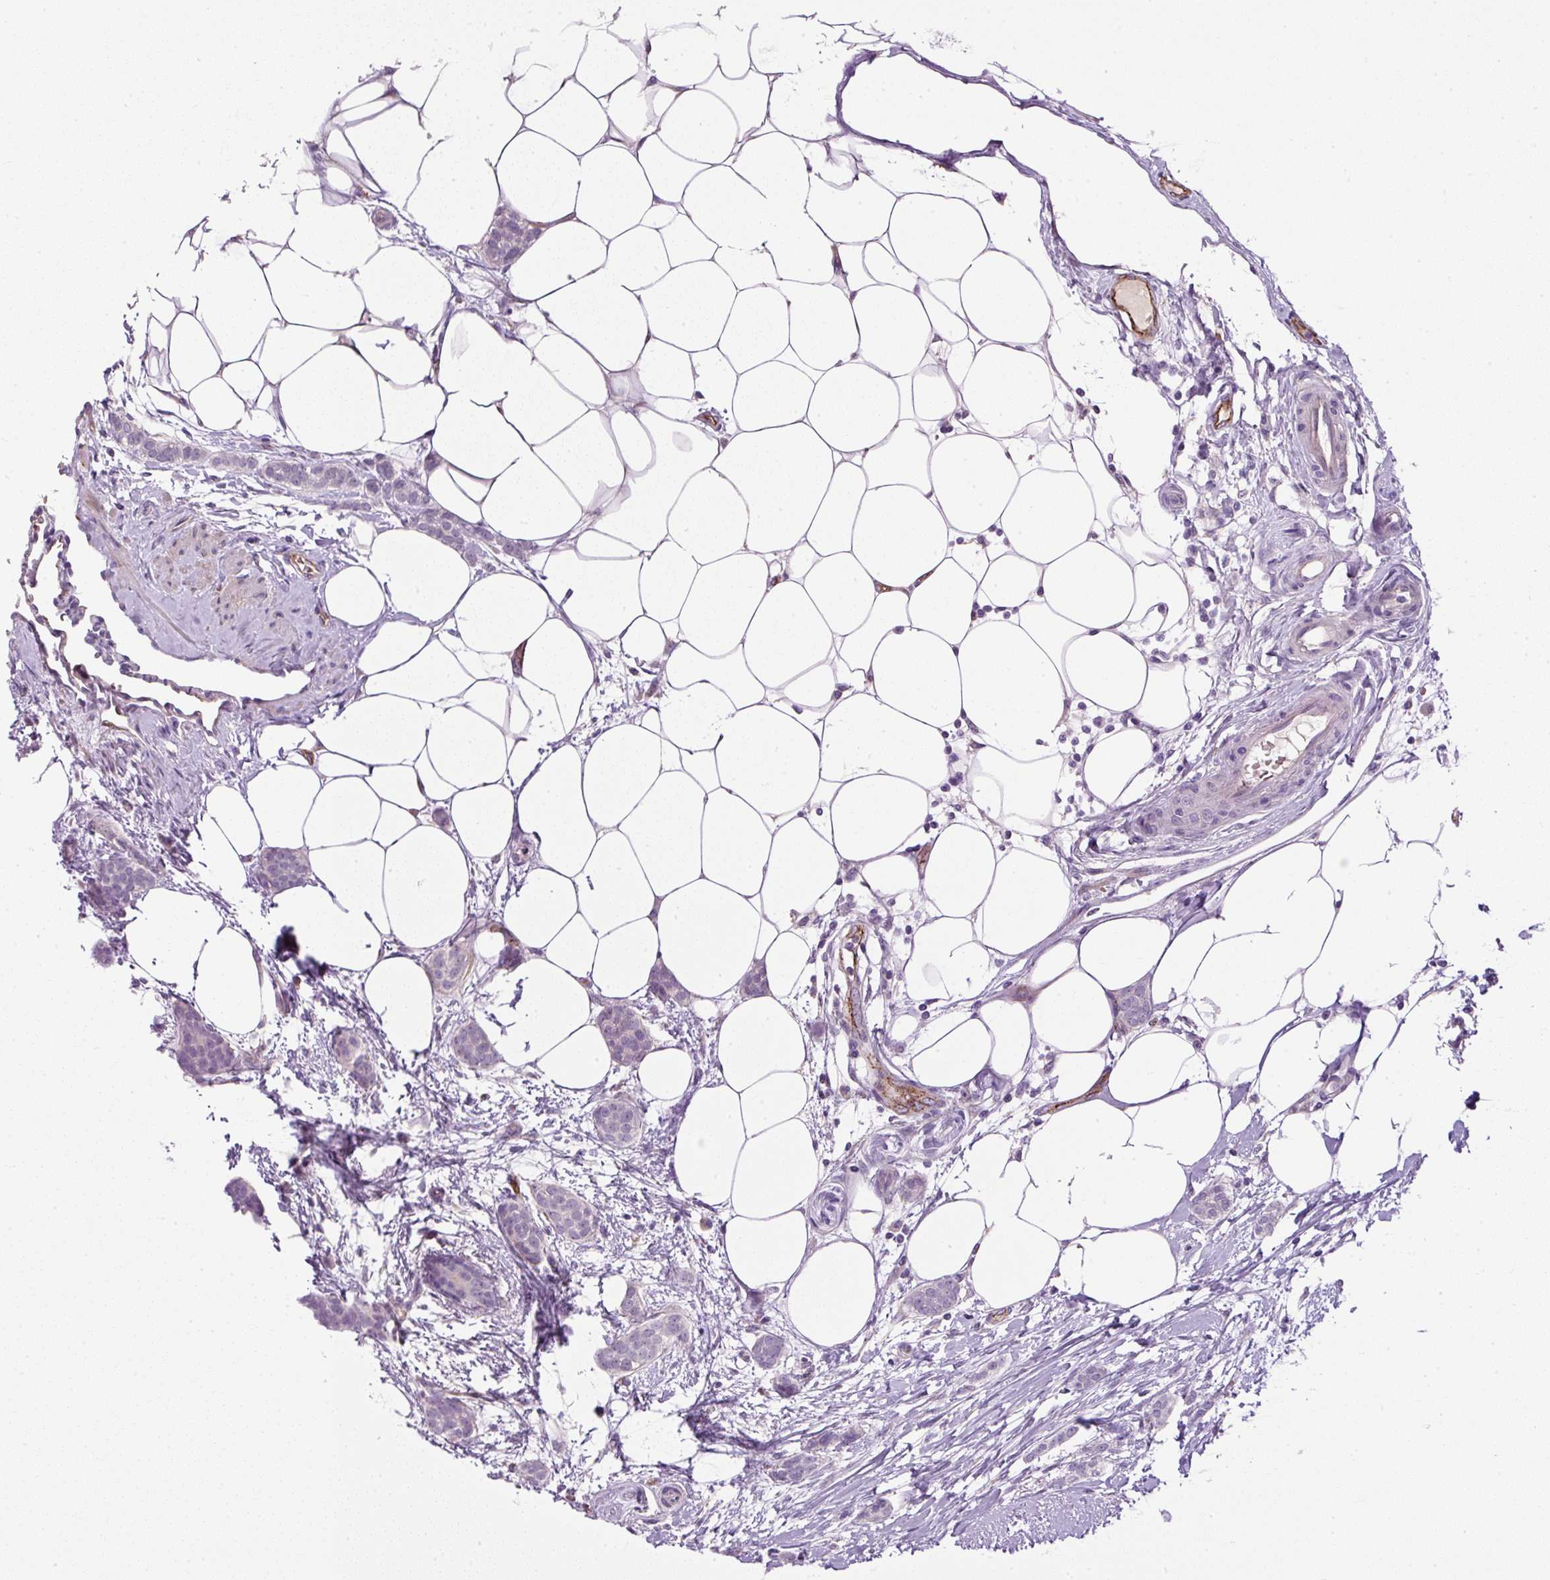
{"staining": {"intensity": "negative", "quantity": "none", "location": "none"}, "tissue": "breast cancer", "cell_type": "Tumor cells", "image_type": "cancer", "snomed": [{"axis": "morphology", "description": "Duct carcinoma"}, {"axis": "topography", "description": "Breast"}], "caption": "High magnification brightfield microscopy of invasive ductal carcinoma (breast) stained with DAB (brown) and counterstained with hematoxylin (blue): tumor cells show no significant staining. (Brightfield microscopy of DAB IHC at high magnification).", "gene": "LEFTY2", "patient": {"sex": "female", "age": 72}}